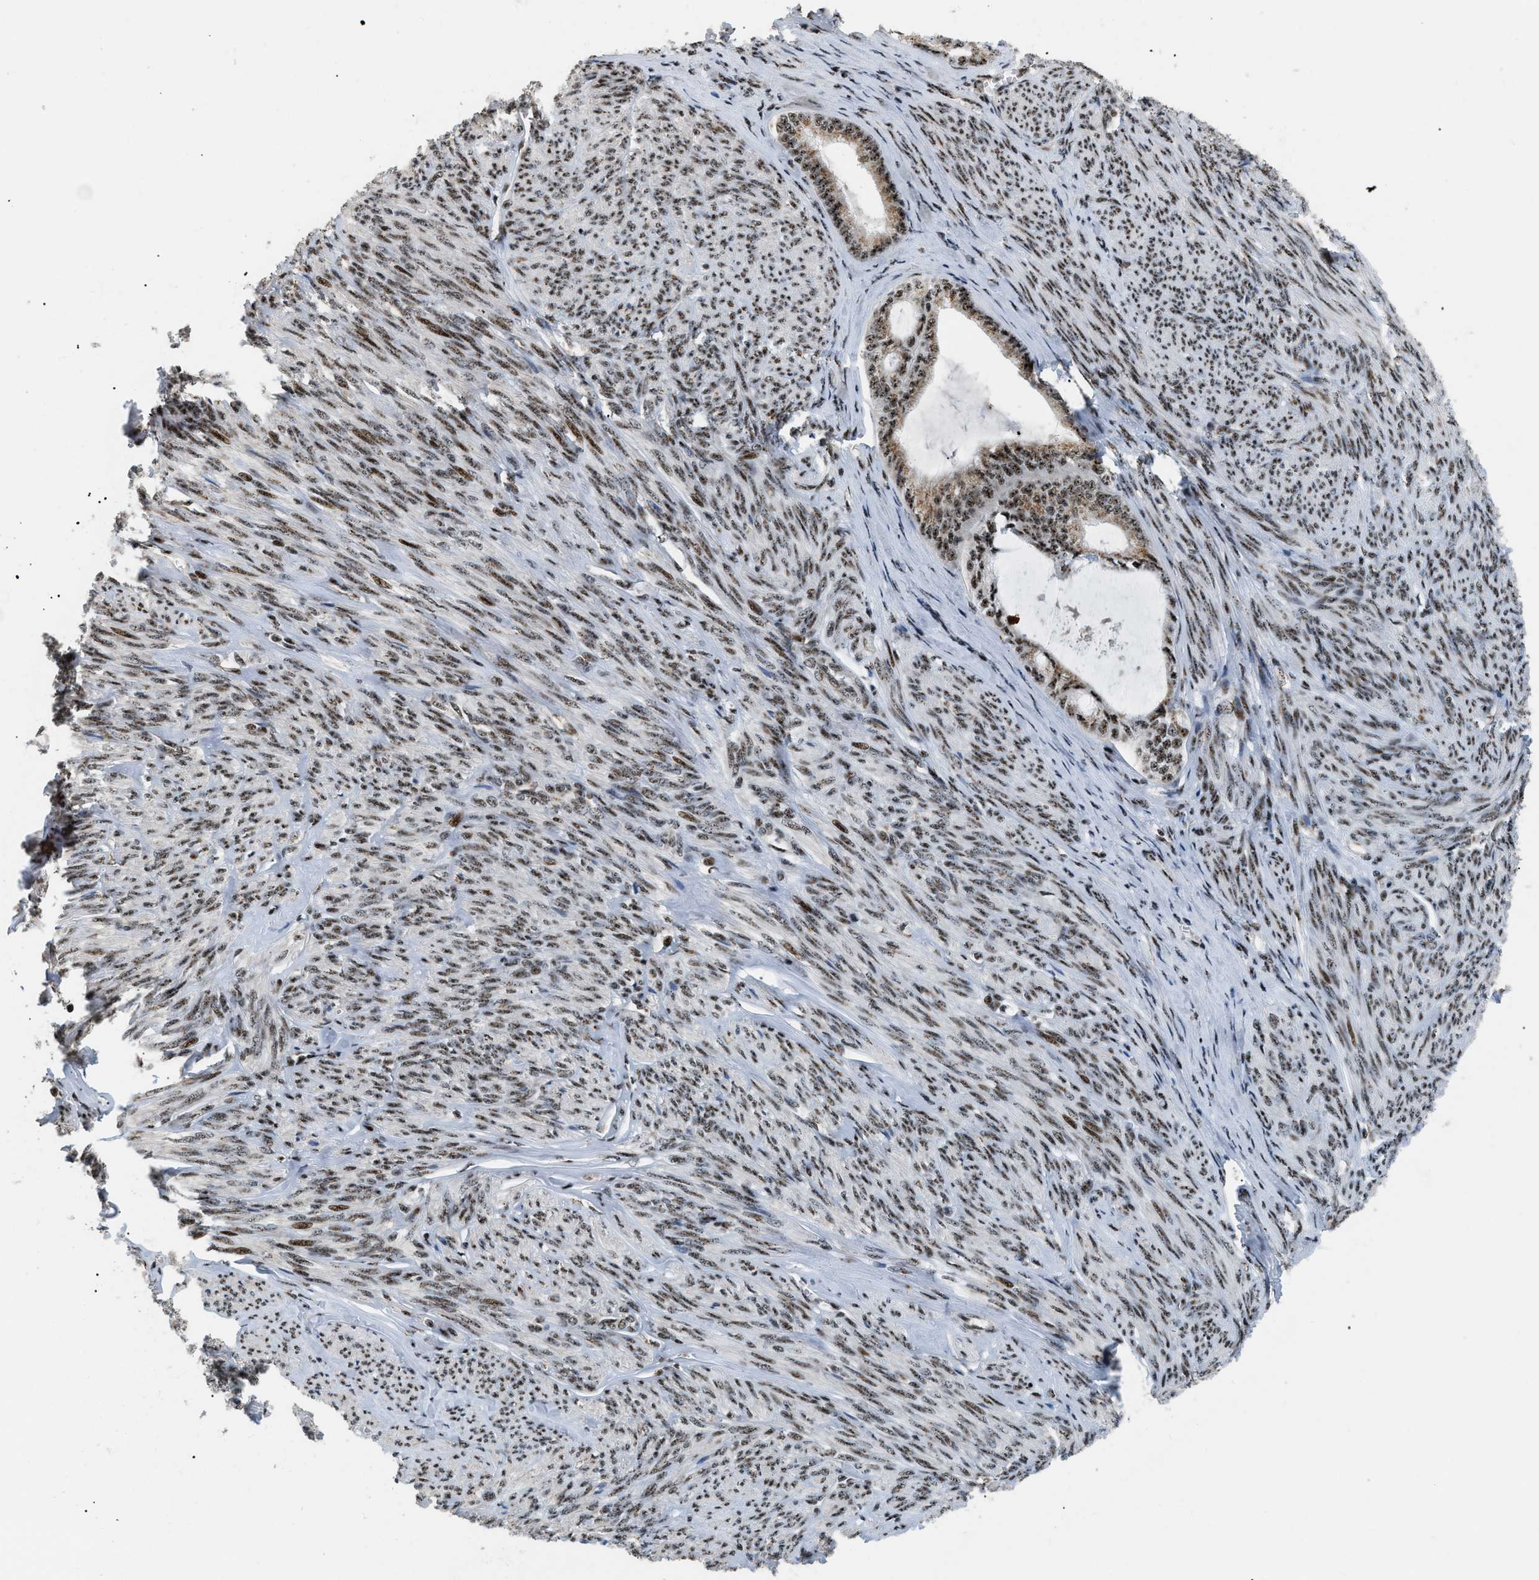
{"staining": {"intensity": "strong", "quantity": ">75%", "location": "nuclear"}, "tissue": "endometrial cancer", "cell_type": "Tumor cells", "image_type": "cancer", "snomed": [{"axis": "morphology", "description": "Adenocarcinoma, NOS"}, {"axis": "topography", "description": "Endometrium"}], "caption": "This is a micrograph of IHC staining of endometrial cancer, which shows strong staining in the nuclear of tumor cells.", "gene": "CDR2", "patient": {"sex": "female", "age": 86}}